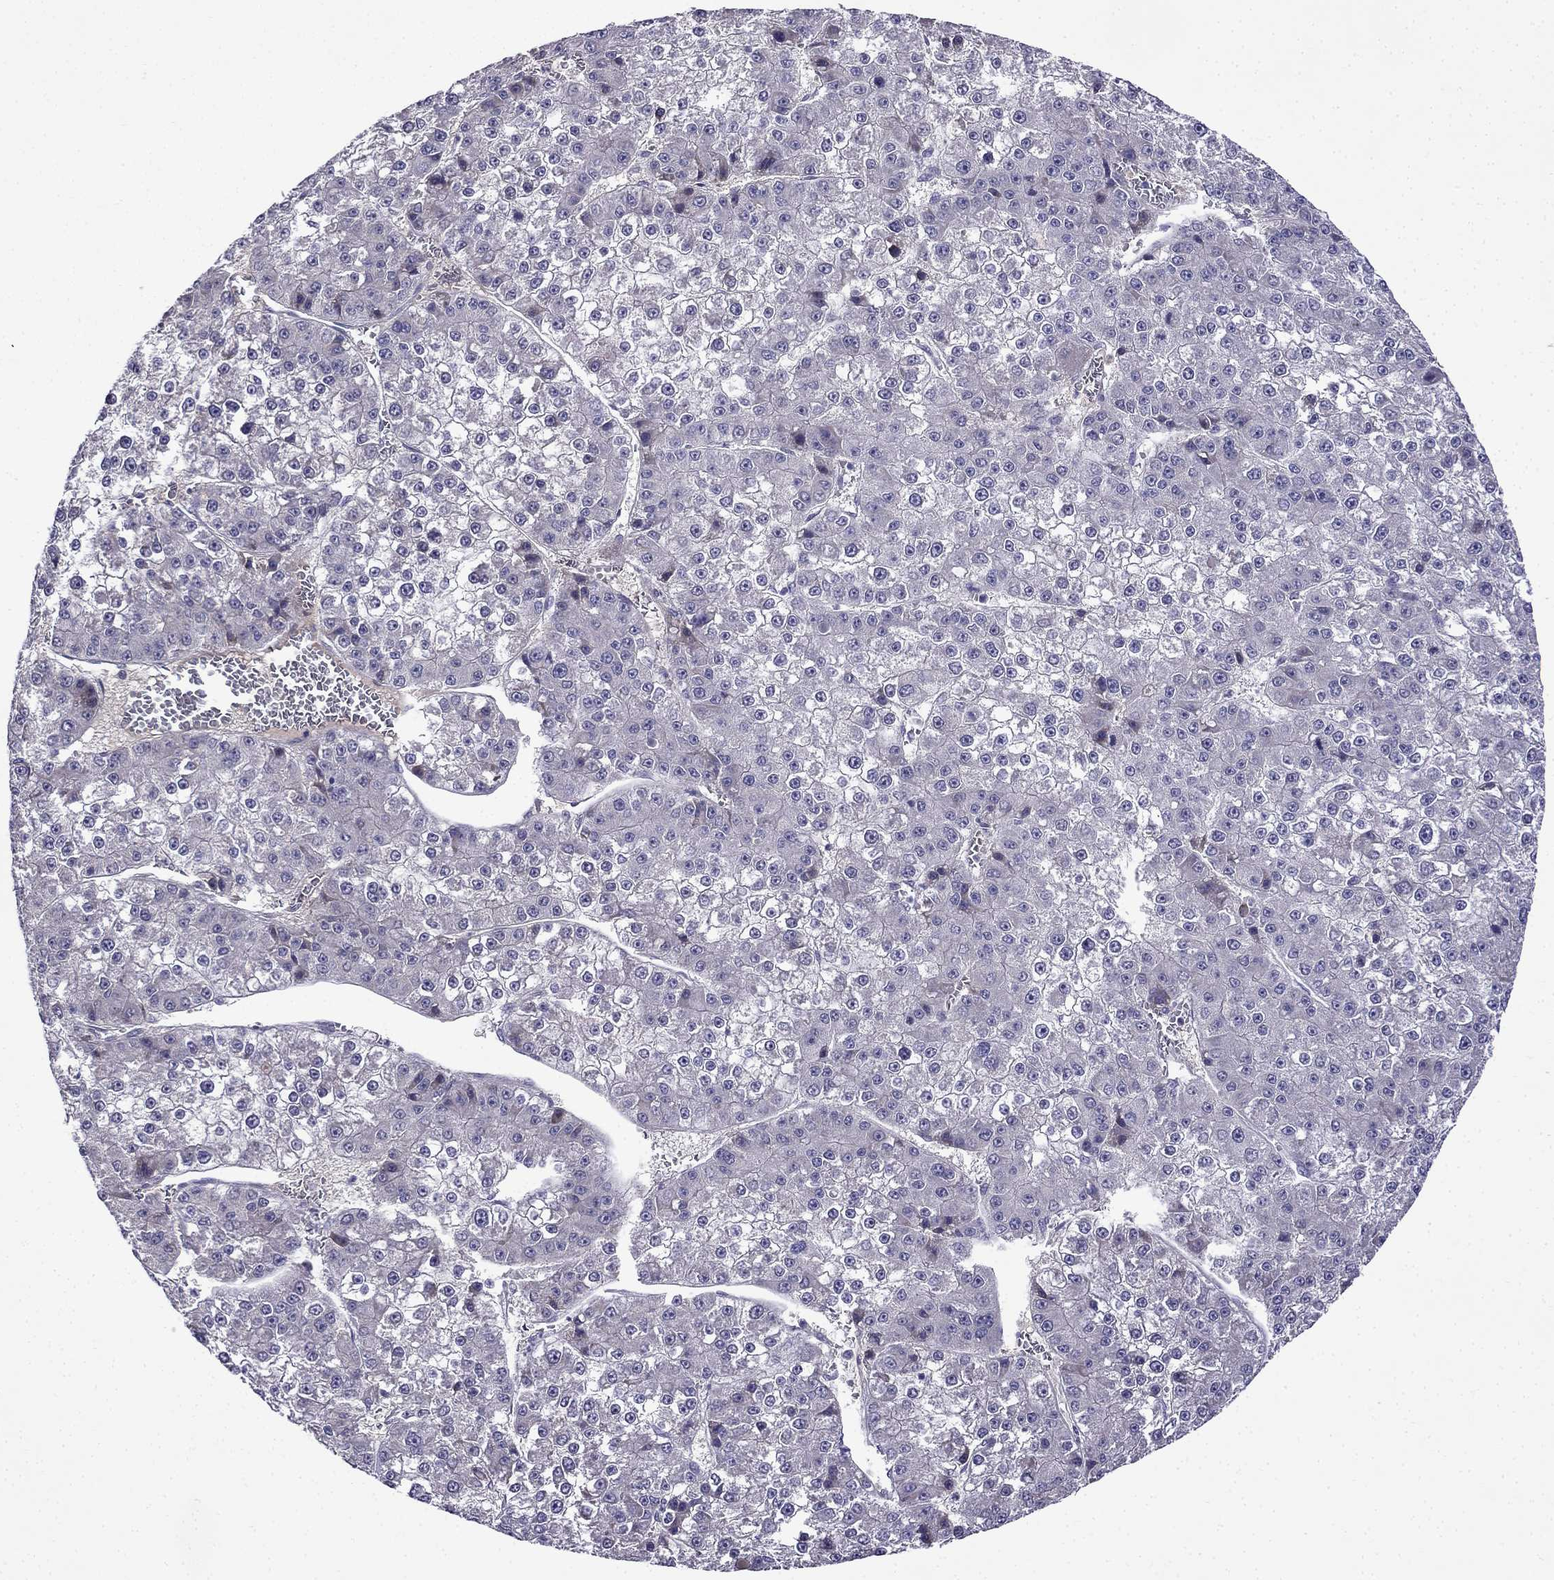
{"staining": {"intensity": "negative", "quantity": "none", "location": "none"}, "tissue": "liver cancer", "cell_type": "Tumor cells", "image_type": "cancer", "snomed": [{"axis": "morphology", "description": "Carcinoma, Hepatocellular, NOS"}, {"axis": "topography", "description": "Liver"}], "caption": "Liver cancer (hepatocellular carcinoma) stained for a protein using immunohistochemistry demonstrates no staining tumor cells.", "gene": "PI16", "patient": {"sex": "female", "age": 73}}